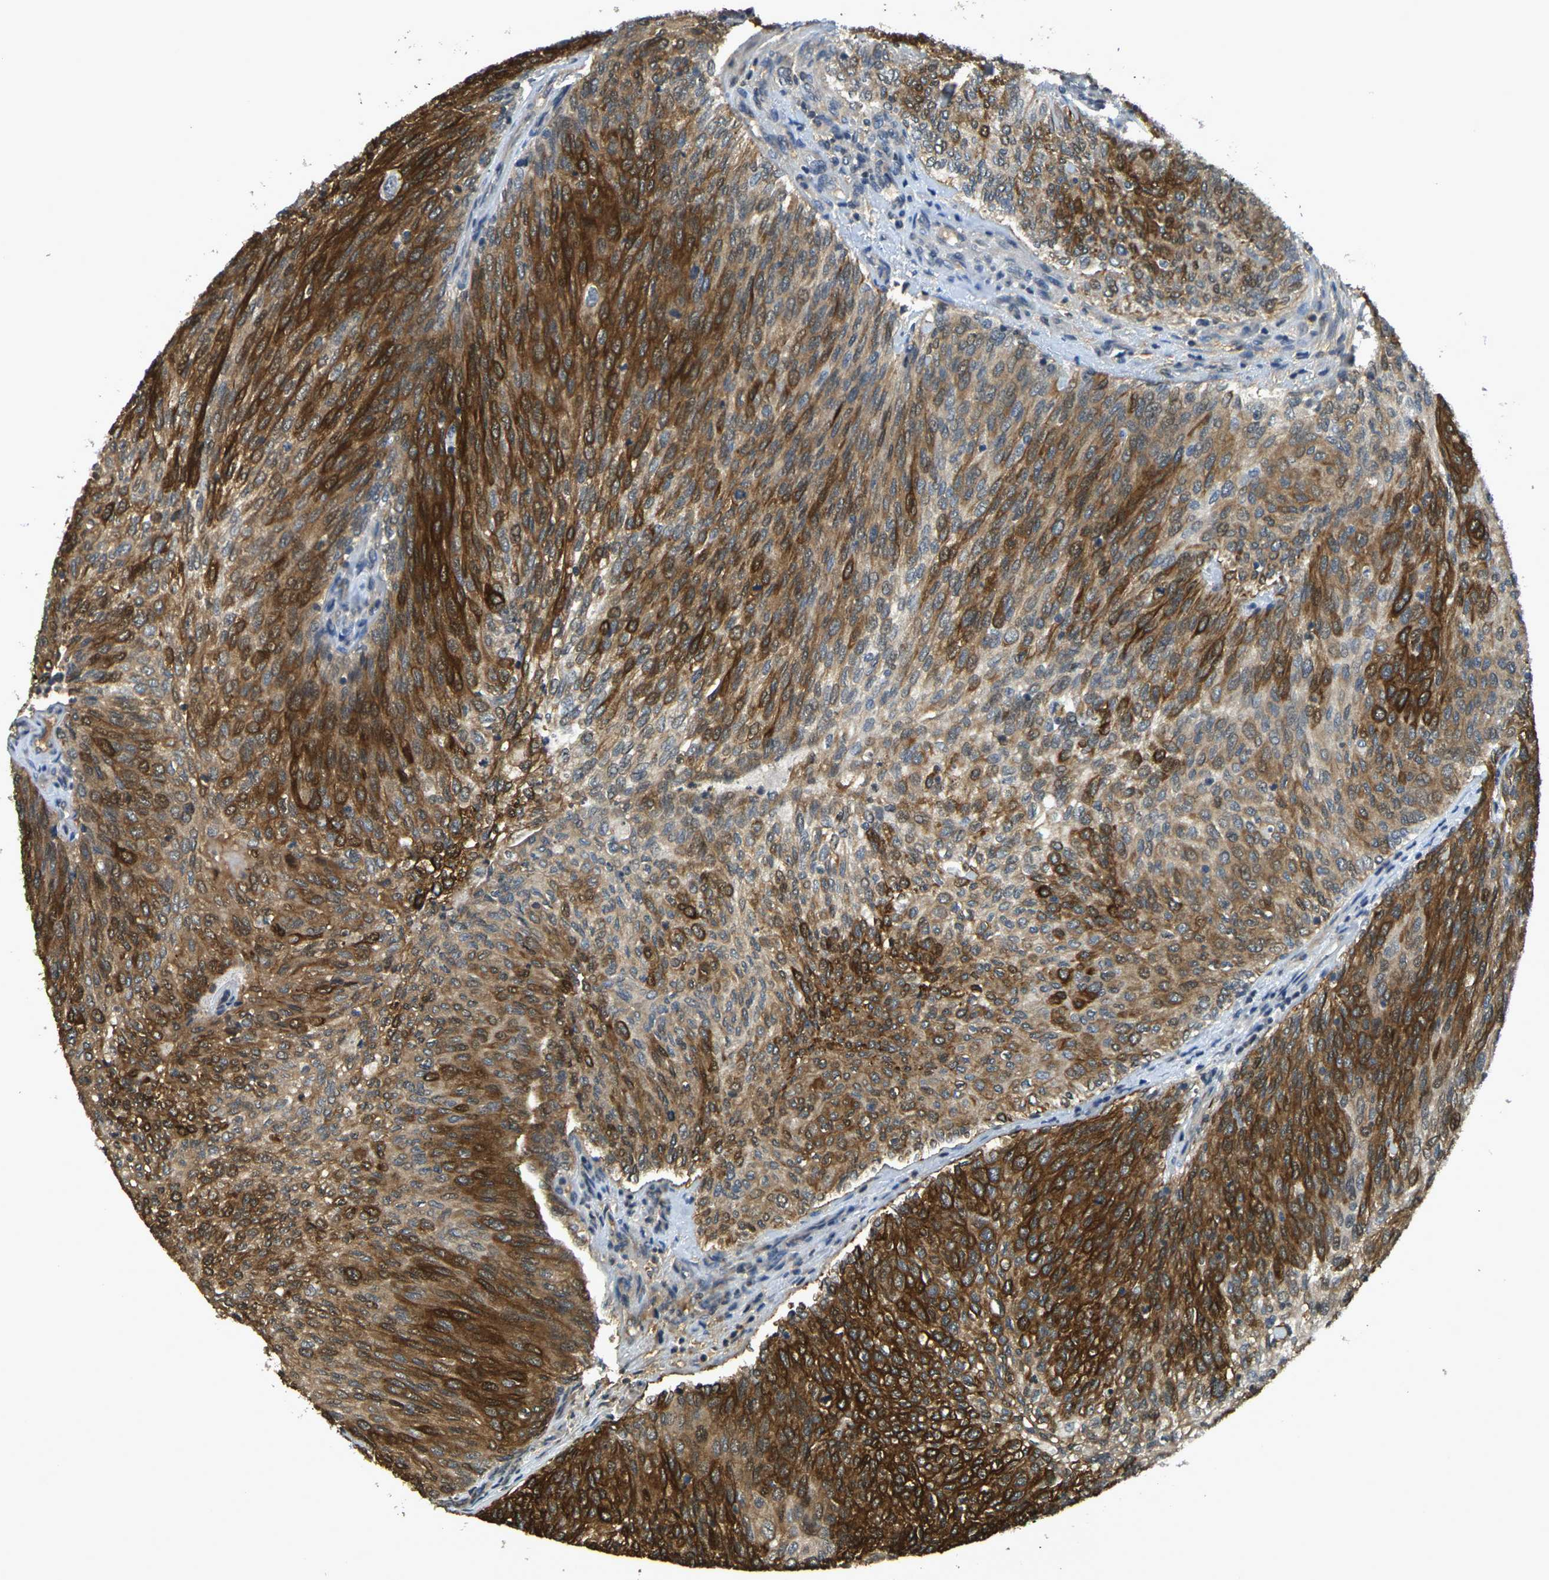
{"staining": {"intensity": "strong", "quantity": ">75%", "location": "cytoplasmic/membranous"}, "tissue": "urothelial cancer", "cell_type": "Tumor cells", "image_type": "cancer", "snomed": [{"axis": "morphology", "description": "Urothelial carcinoma, Low grade"}, {"axis": "topography", "description": "Urinary bladder"}], "caption": "Human urothelial cancer stained with a brown dye reveals strong cytoplasmic/membranous positive positivity in about >75% of tumor cells.", "gene": "CAST", "patient": {"sex": "female", "age": 79}}